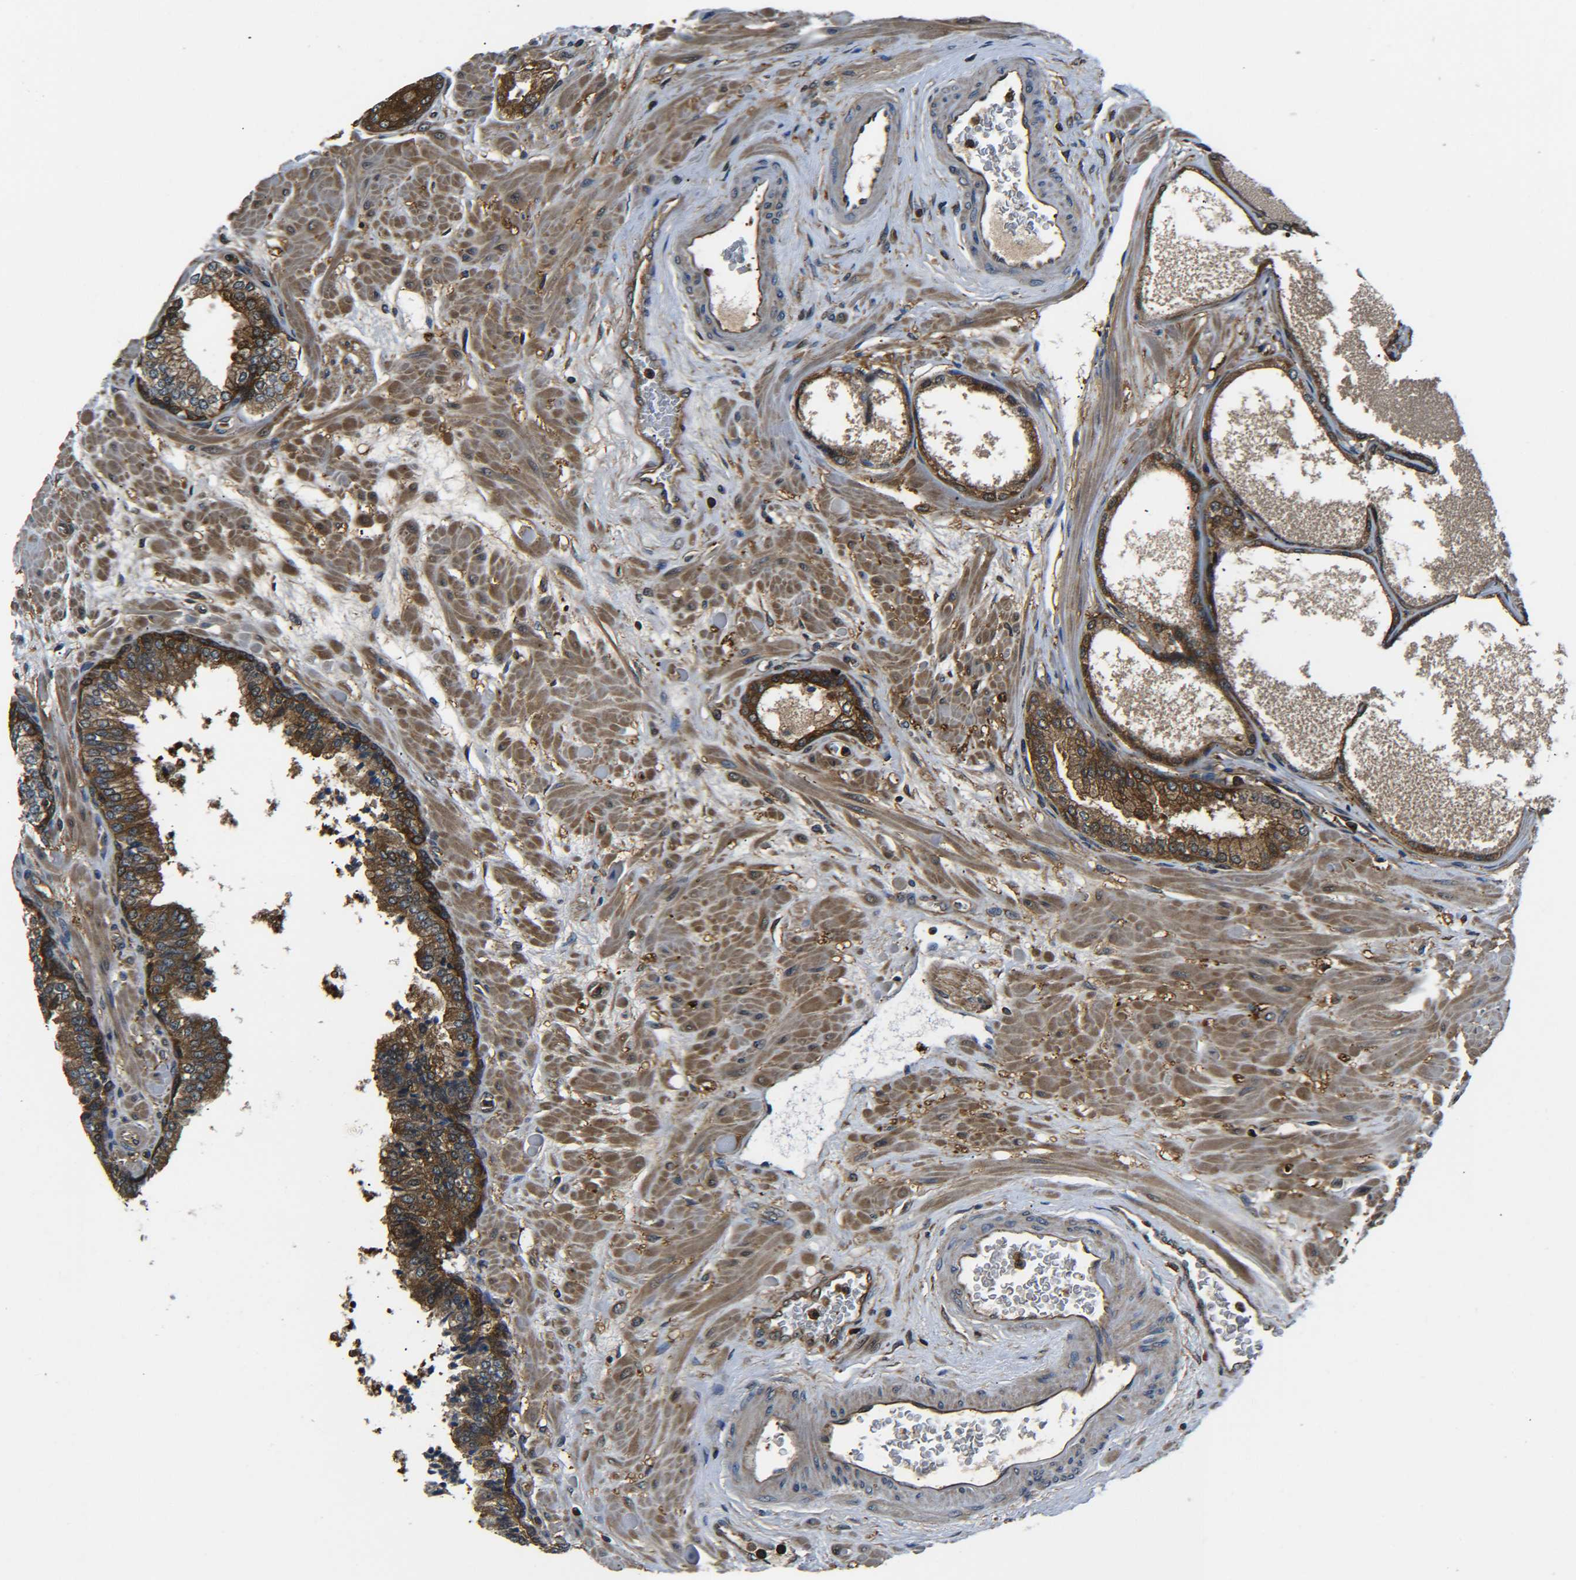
{"staining": {"intensity": "strong", "quantity": ">75%", "location": "cytoplasmic/membranous"}, "tissue": "prostate", "cell_type": "Glandular cells", "image_type": "normal", "snomed": [{"axis": "morphology", "description": "Normal tissue, NOS"}, {"axis": "morphology", "description": "Urothelial carcinoma, Low grade"}, {"axis": "topography", "description": "Urinary bladder"}, {"axis": "topography", "description": "Prostate"}], "caption": "This is a photomicrograph of immunohistochemistry staining of unremarkable prostate, which shows strong positivity in the cytoplasmic/membranous of glandular cells.", "gene": "PREB", "patient": {"sex": "male", "age": 60}}